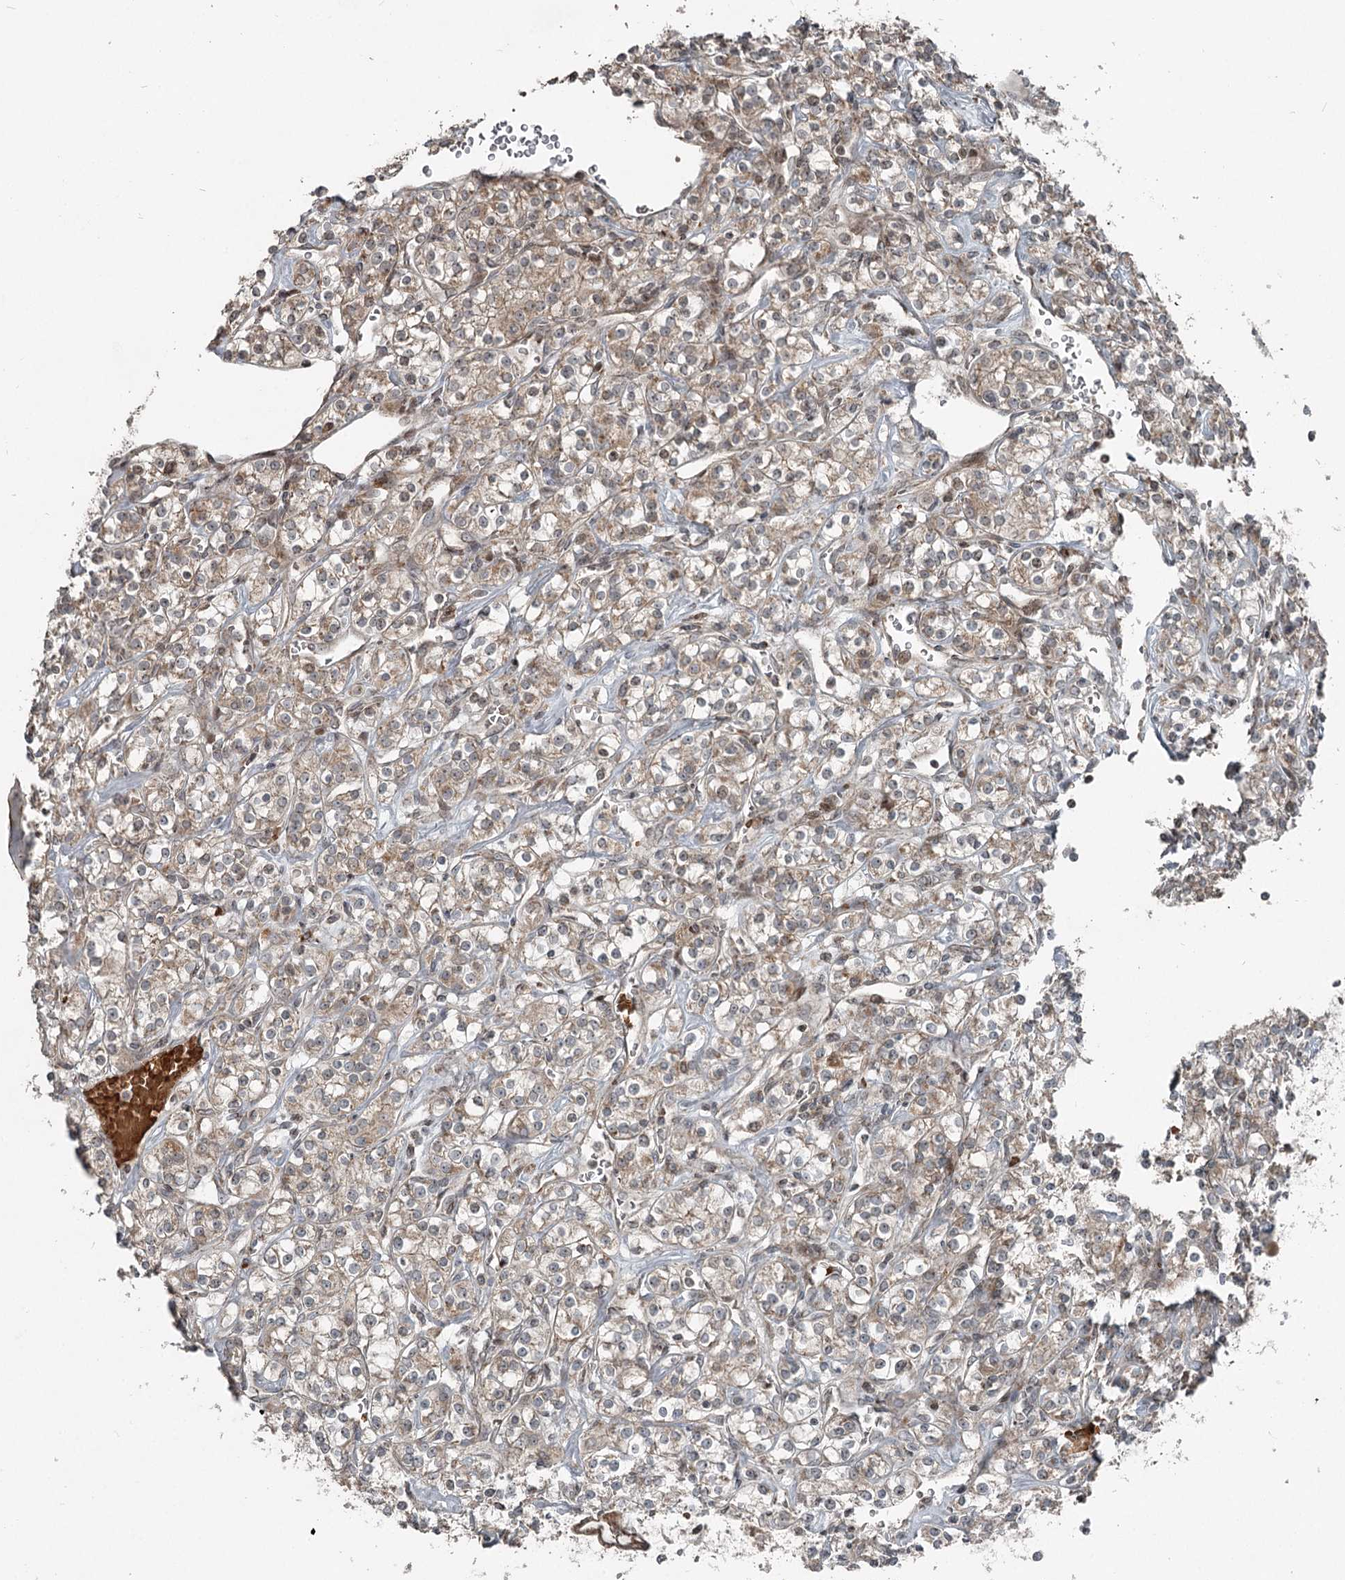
{"staining": {"intensity": "weak", "quantity": ">75%", "location": "cytoplasmic/membranous"}, "tissue": "renal cancer", "cell_type": "Tumor cells", "image_type": "cancer", "snomed": [{"axis": "morphology", "description": "Adenocarcinoma, NOS"}, {"axis": "topography", "description": "Kidney"}], "caption": "Protein staining of renal cancer tissue reveals weak cytoplasmic/membranous positivity in about >75% of tumor cells.", "gene": "RASSF8", "patient": {"sex": "male", "age": 77}}